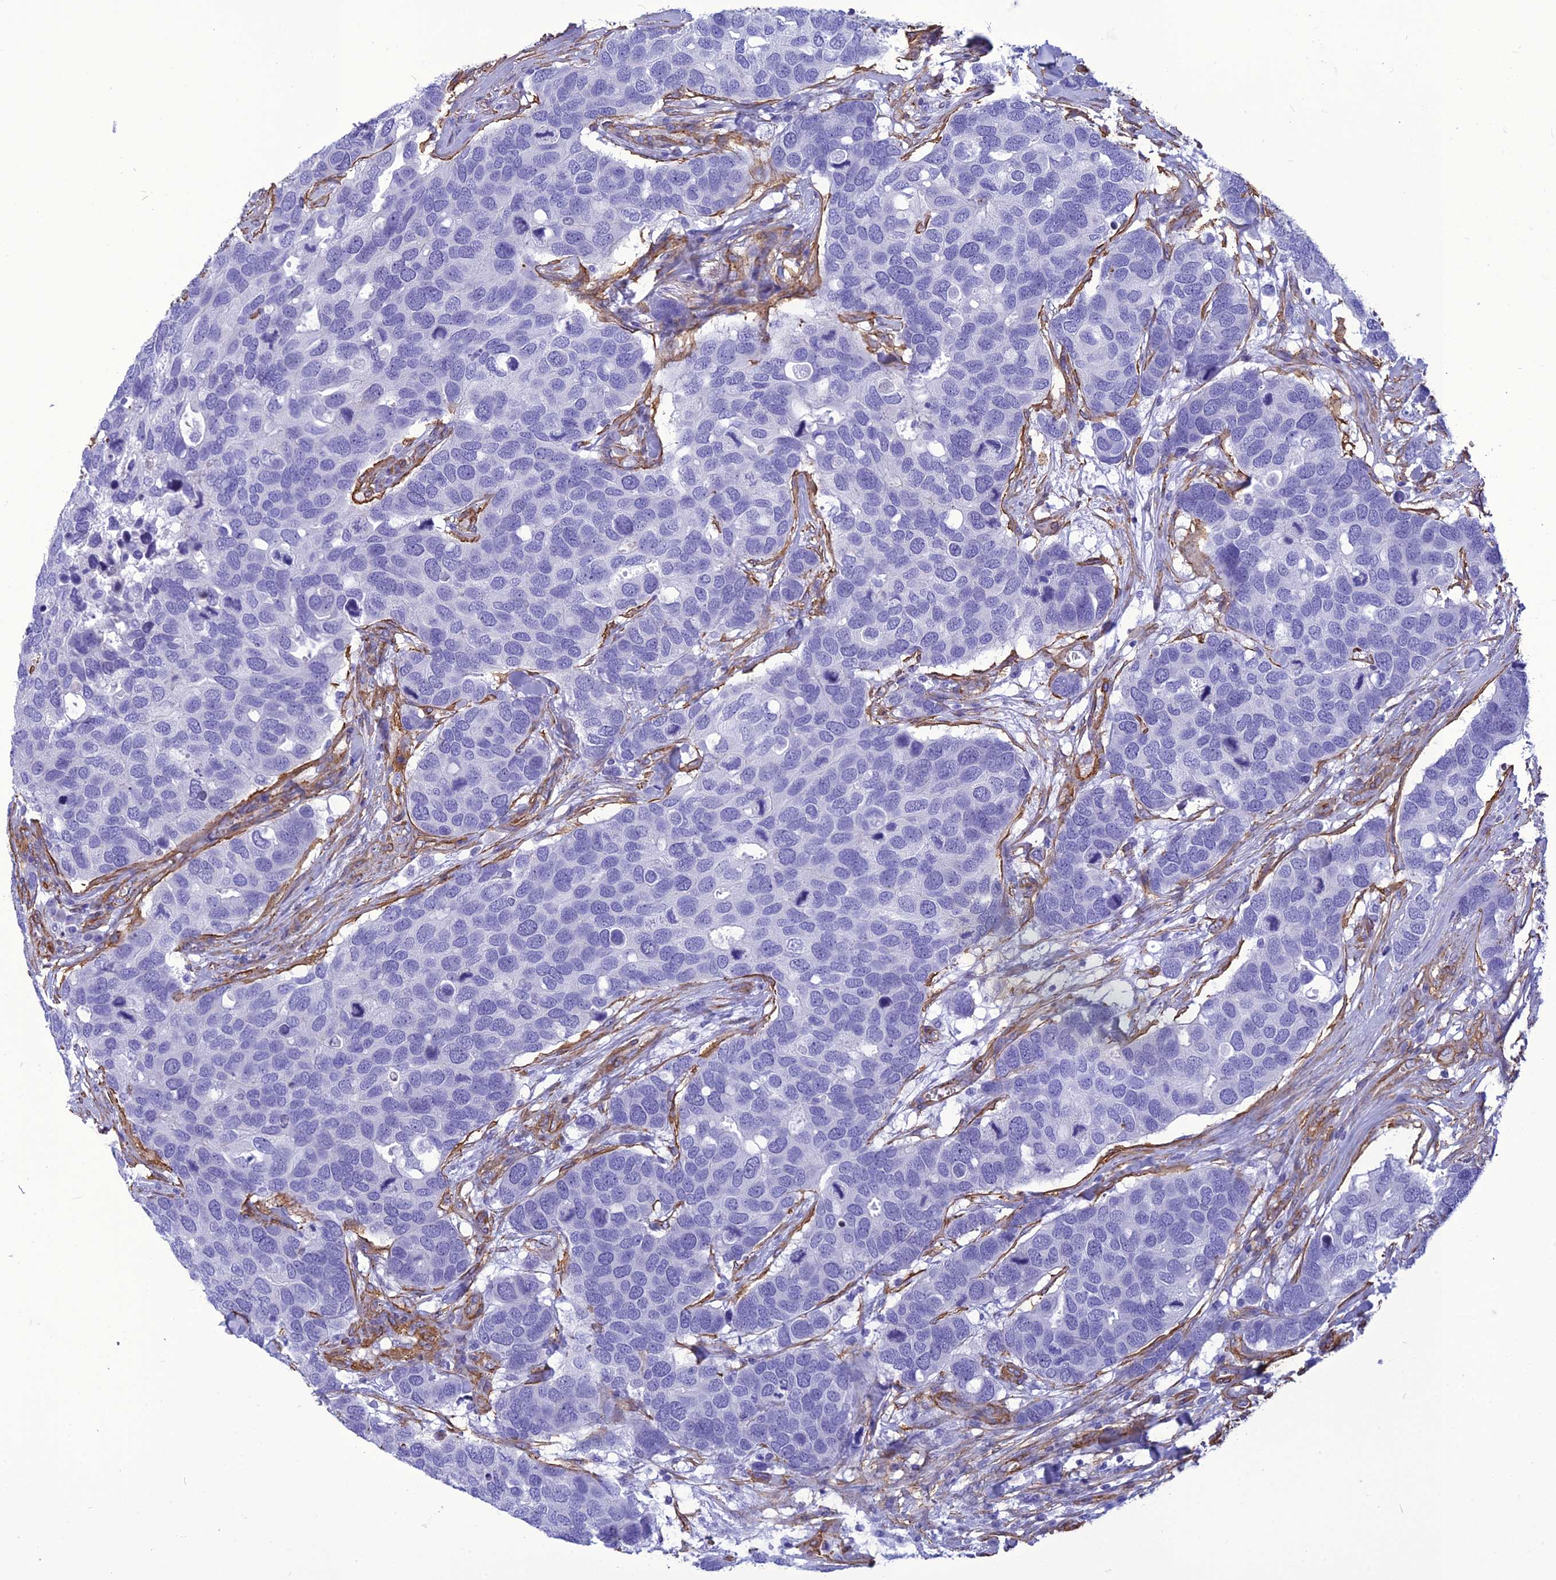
{"staining": {"intensity": "negative", "quantity": "none", "location": "none"}, "tissue": "breast cancer", "cell_type": "Tumor cells", "image_type": "cancer", "snomed": [{"axis": "morphology", "description": "Duct carcinoma"}, {"axis": "topography", "description": "Breast"}], "caption": "Tumor cells are negative for protein expression in human breast cancer (invasive ductal carcinoma). (DAB IHC, high magnification).", "gene": "NKD1", "patient": {"sex": "female", "age": 83}}